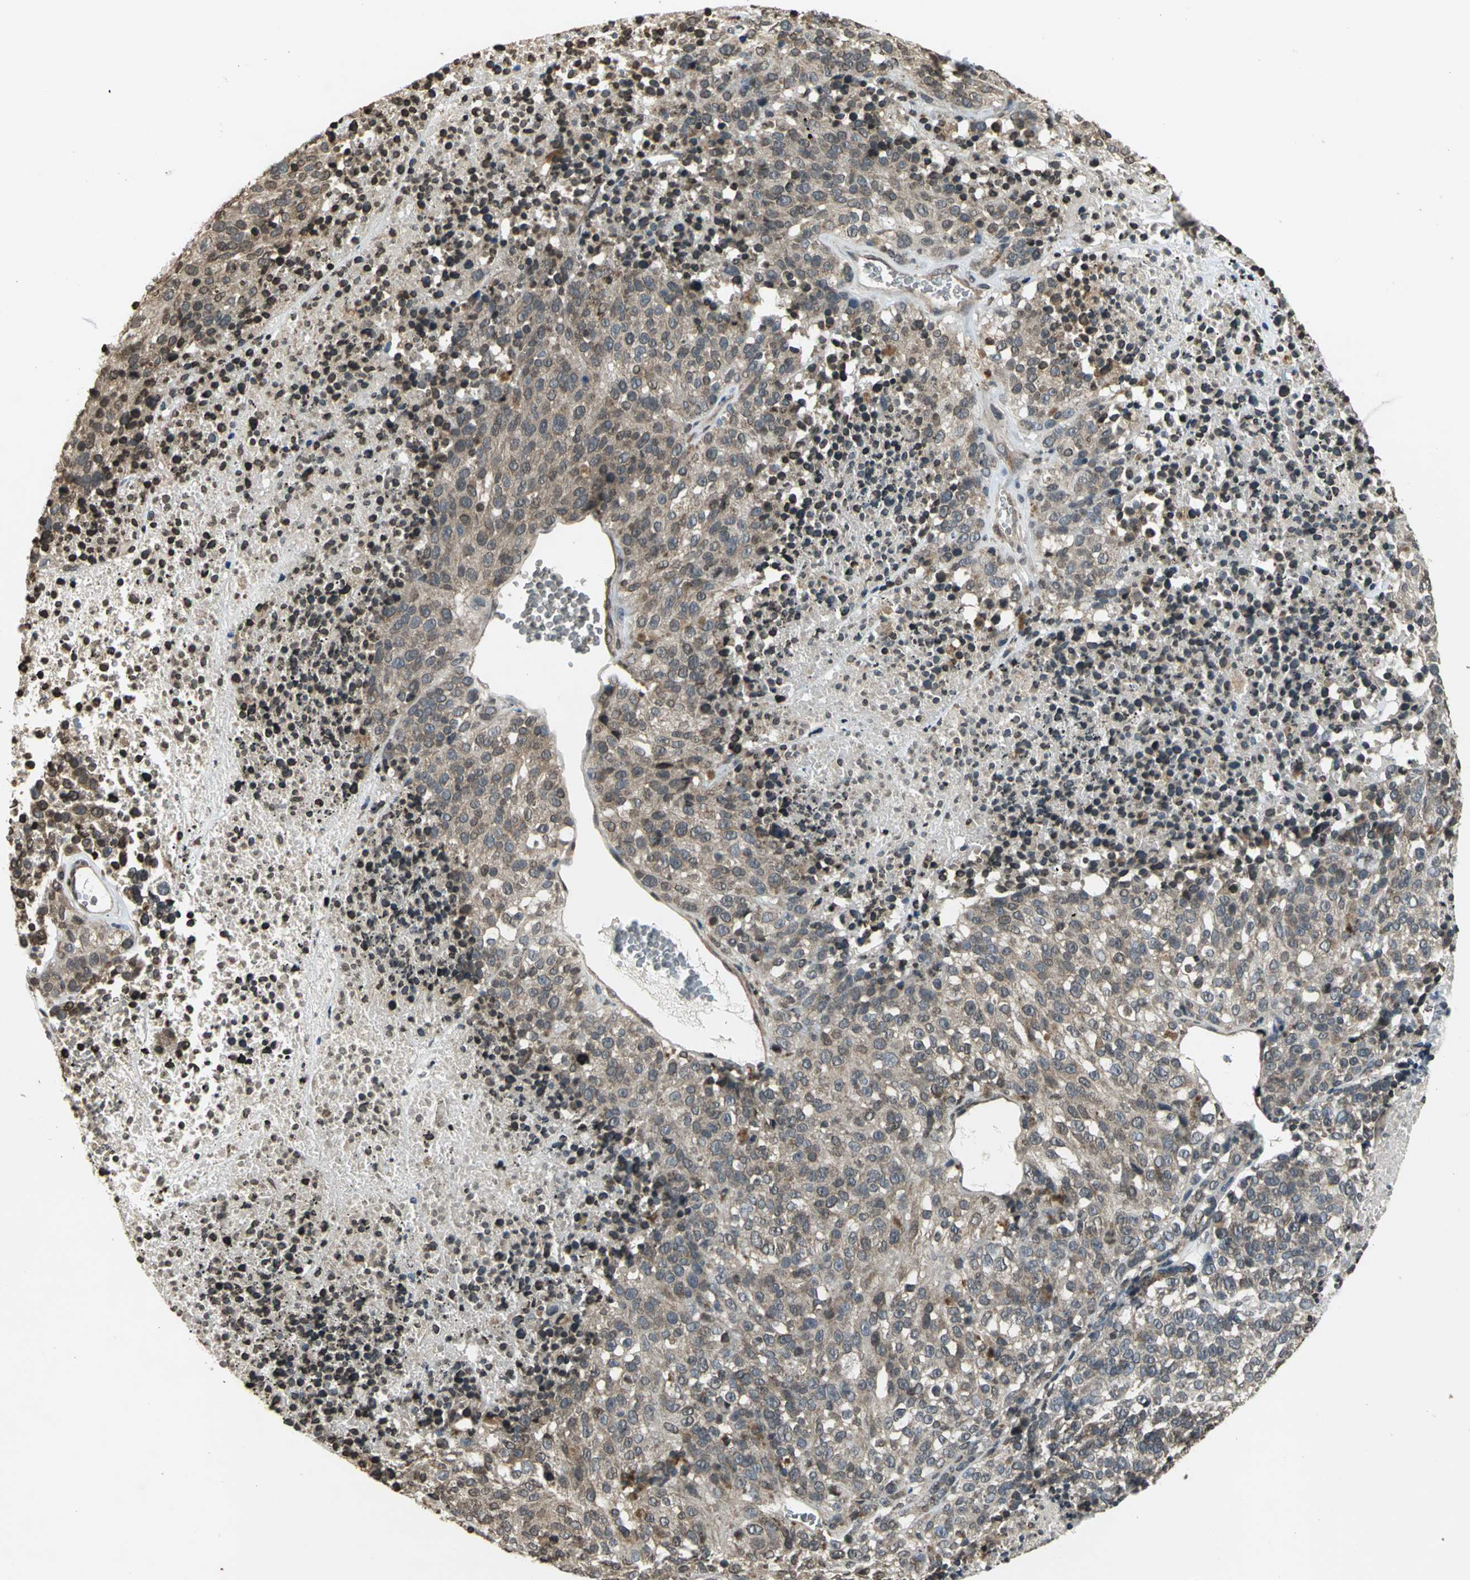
{"staining": {"intensity": "moderate", "quantity": ">75%", "location": "cytoplasmic/membranous"}, "tissue": "melanoma", "cell_type": "Tumor cells", "image_type": "cancer", "snomed": [{"axis": "morphology", "description": "Malignant melanoma, Metastatic site"}, {"axis": "topography", "description": "Cerebral cortex"}], "caption": "Melanoma tissue reveals moderate cytoplasmic/membranous positivity in about >75% of tumor cells, visualized by immunohistochemistry.", "gene": "AHR", "patient": {"sex": "female", "age": 52}}